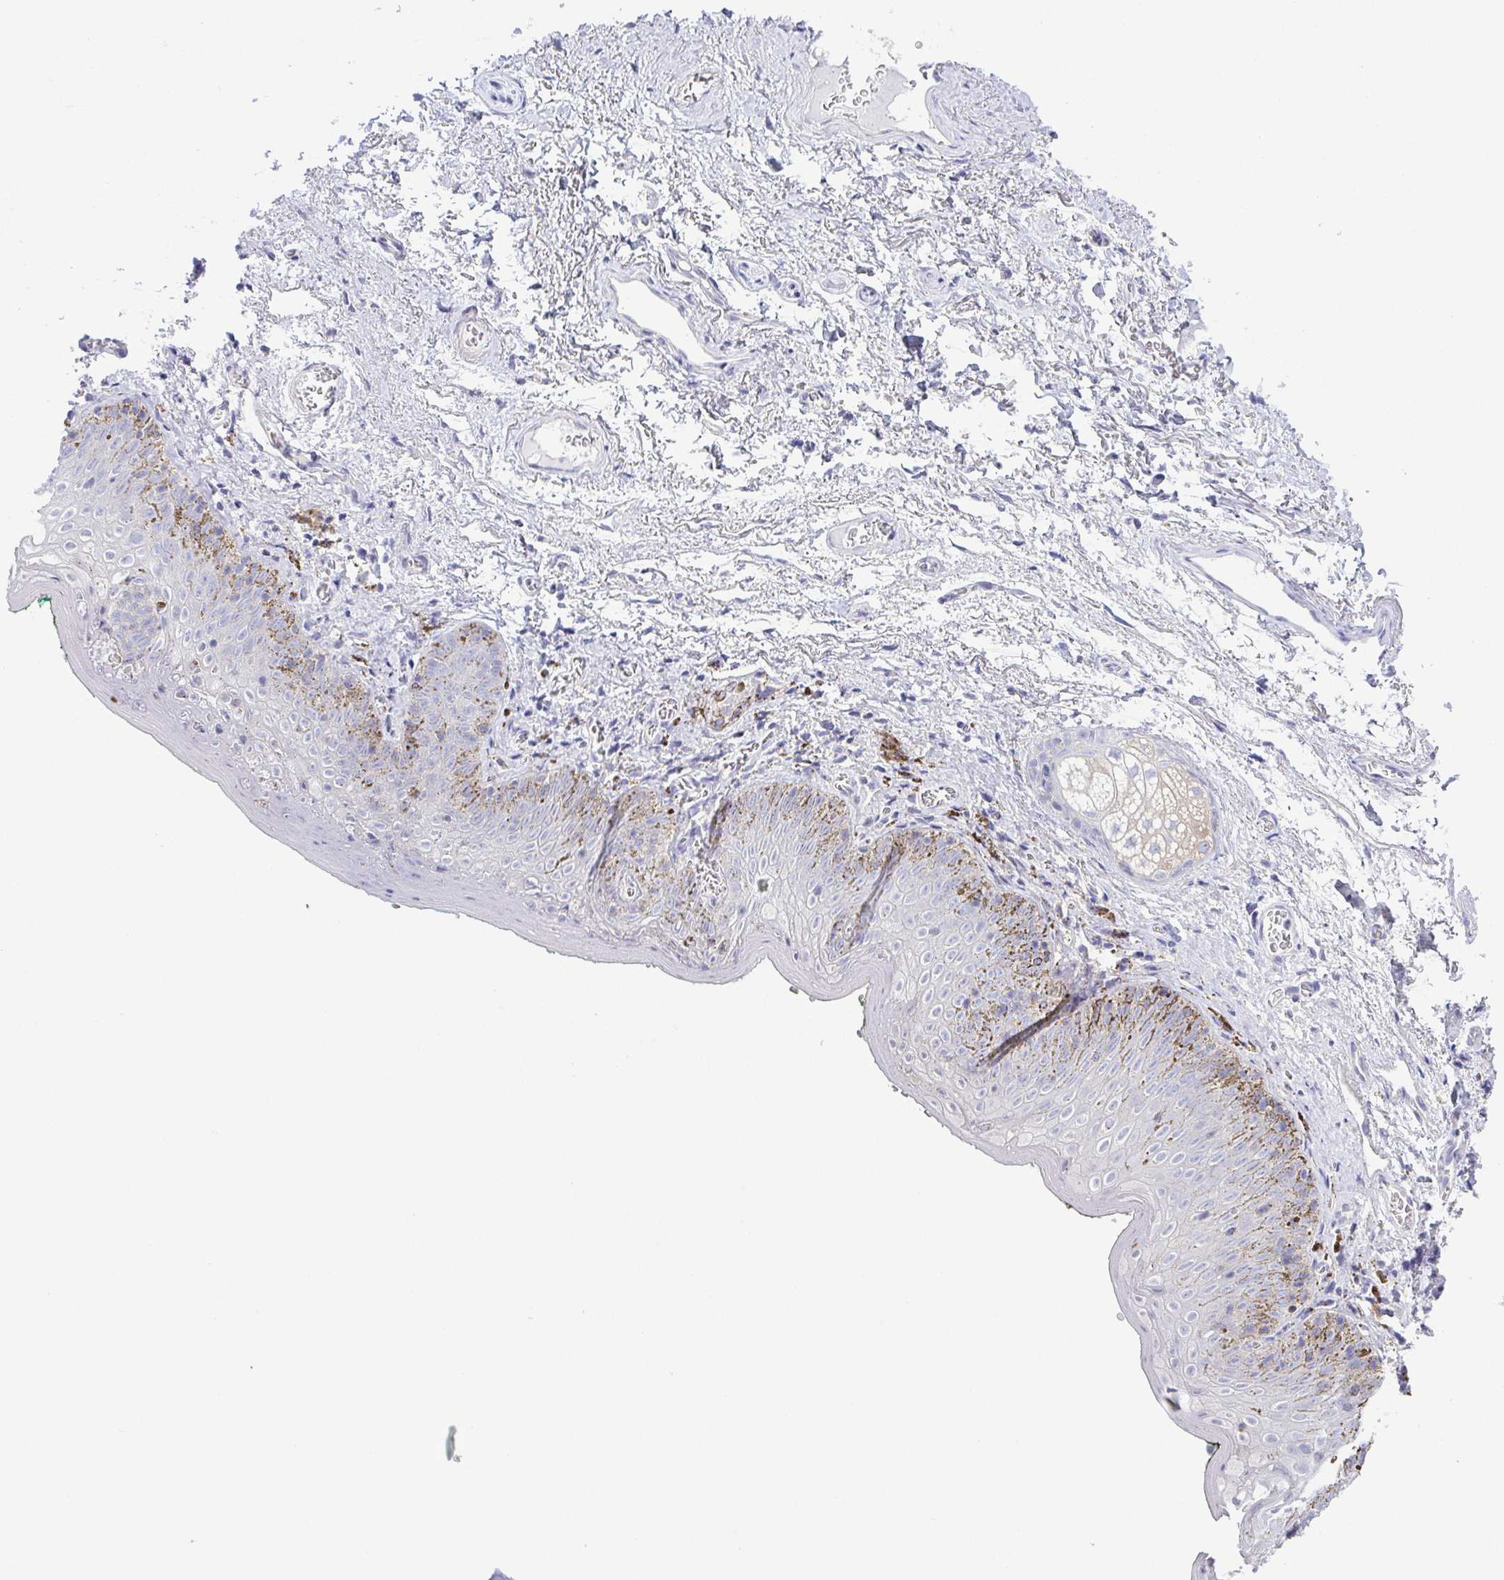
{"staining": {"intensity": "weak", "quantity": "<25%", "location": "cytoplasmic/membranous"}, "tissue": "vagina", "cell_type": "Squamous epithelial cells", "image_type": "normal", "snomed": [{"axis": "morphology", "description": "Normal tissue, NOS"}, {"axis": "topography", "description": "Vulva"}, {"axis": "topography", "description": "Vagina"}, {"axis": "topography", "description": "Peripheral nerve tissue"}], "caption": "Vagina stained for a protein using immunohistochemistry reveals no expression squamous epithelial cells.", "gene": "PKDREJ", "patient": {"sex": "female", "age": 66}}